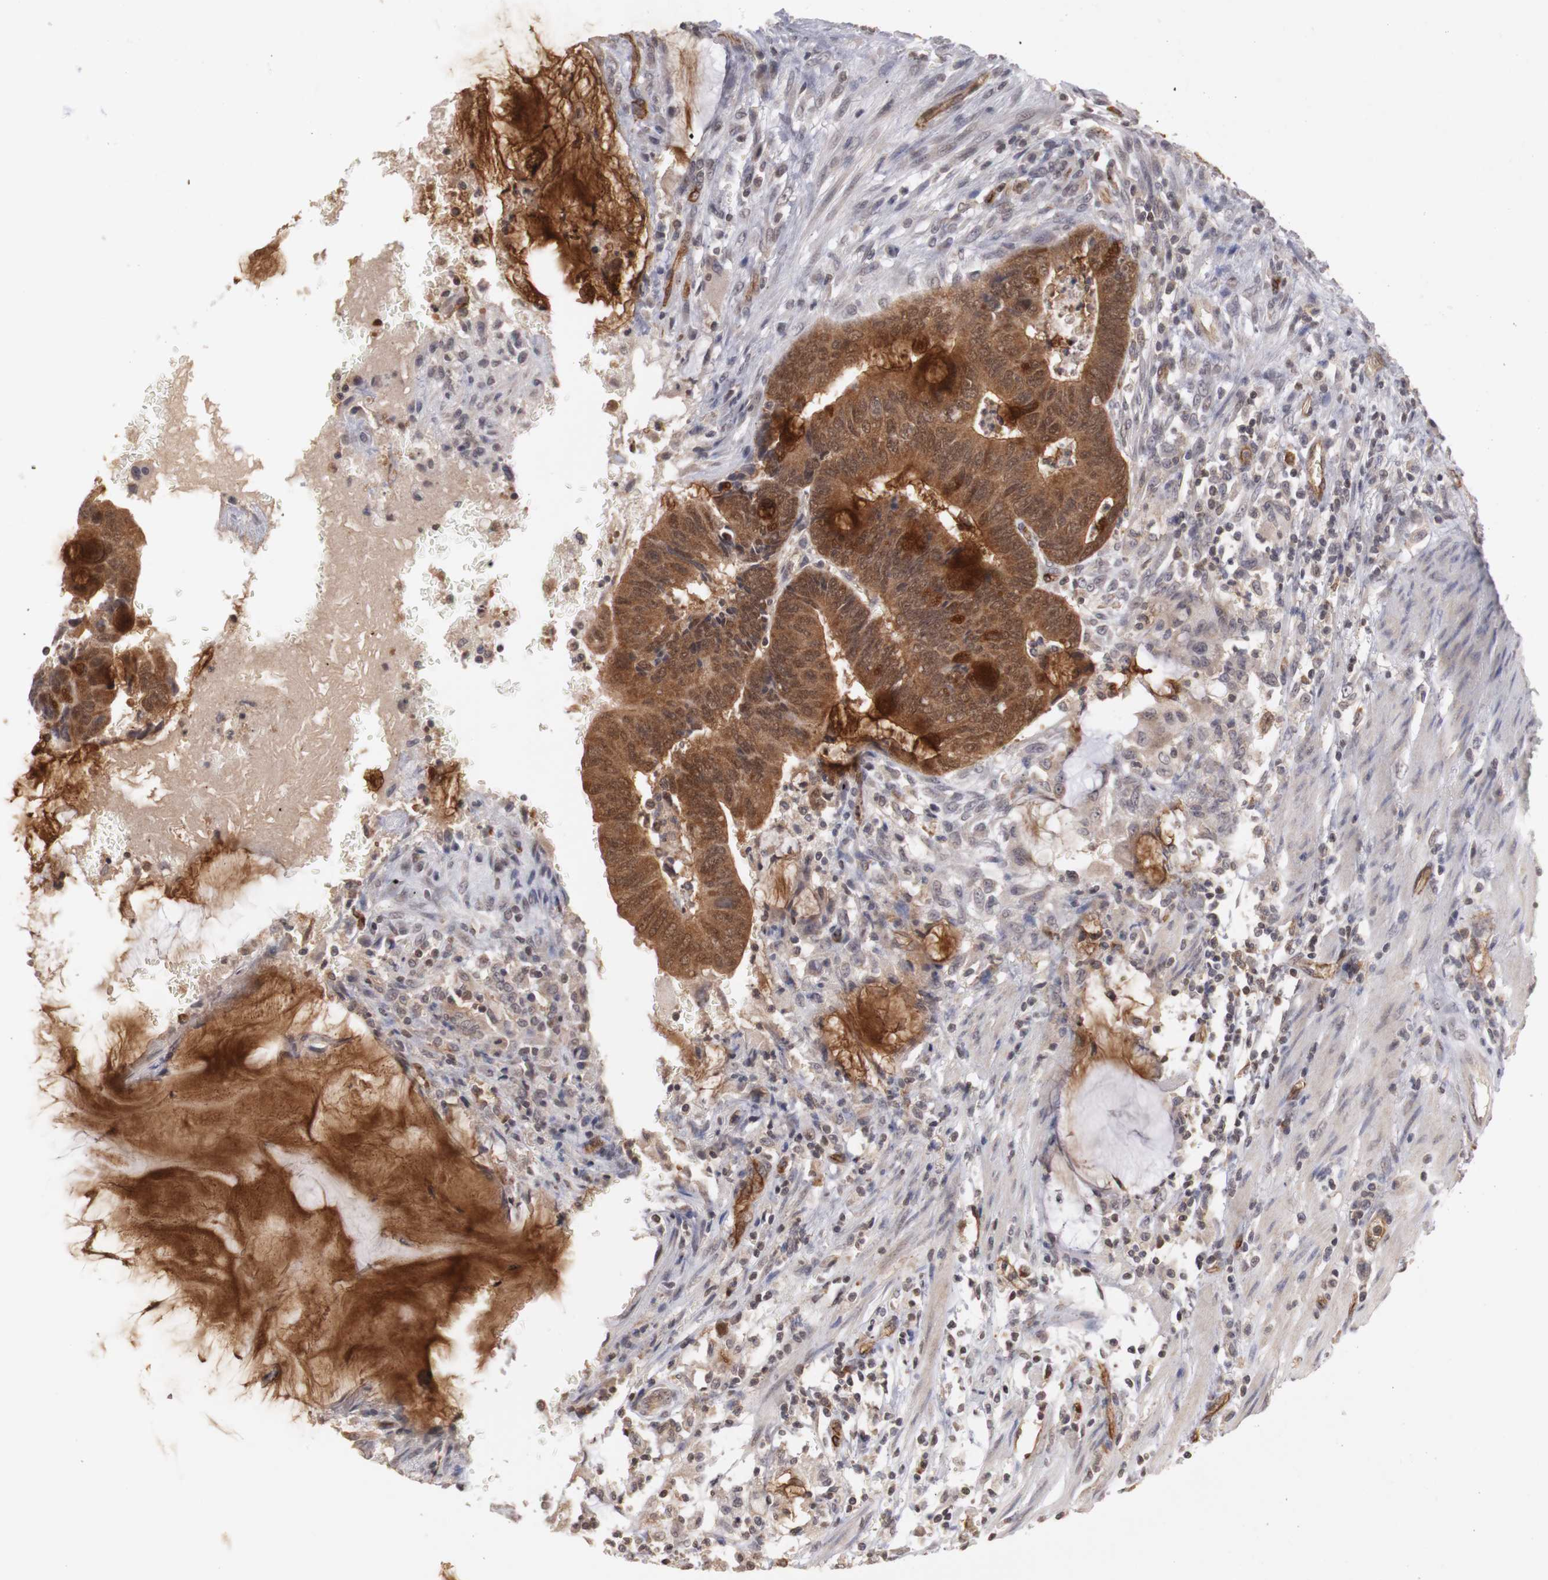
{"staining": {"intensity": "moderate", "quantity": ">75%", "location": "cytoplasmic/membranous,nuclear"}, "tissue": "colorectal cancer", "cell_type": "Tumor cells", "image_type": "cancer", "snomed": [{"axis": "morphology", "description": "Normal tissue, NOS"}, {"axis": "morphology", "description": "Adenocarcinoma, NOS"}, {"axis": "topography", "description": "Rectum"}], "caption": "Human colorectal adenocarcinoma stained for a protein (brown) demonstrates moderate cytoplasmic/membranous and nuclear positive expression in about >75% of tumor cells.", "gene": "PLEKHA1", "patient": {"sex": "male", "age": 92}}